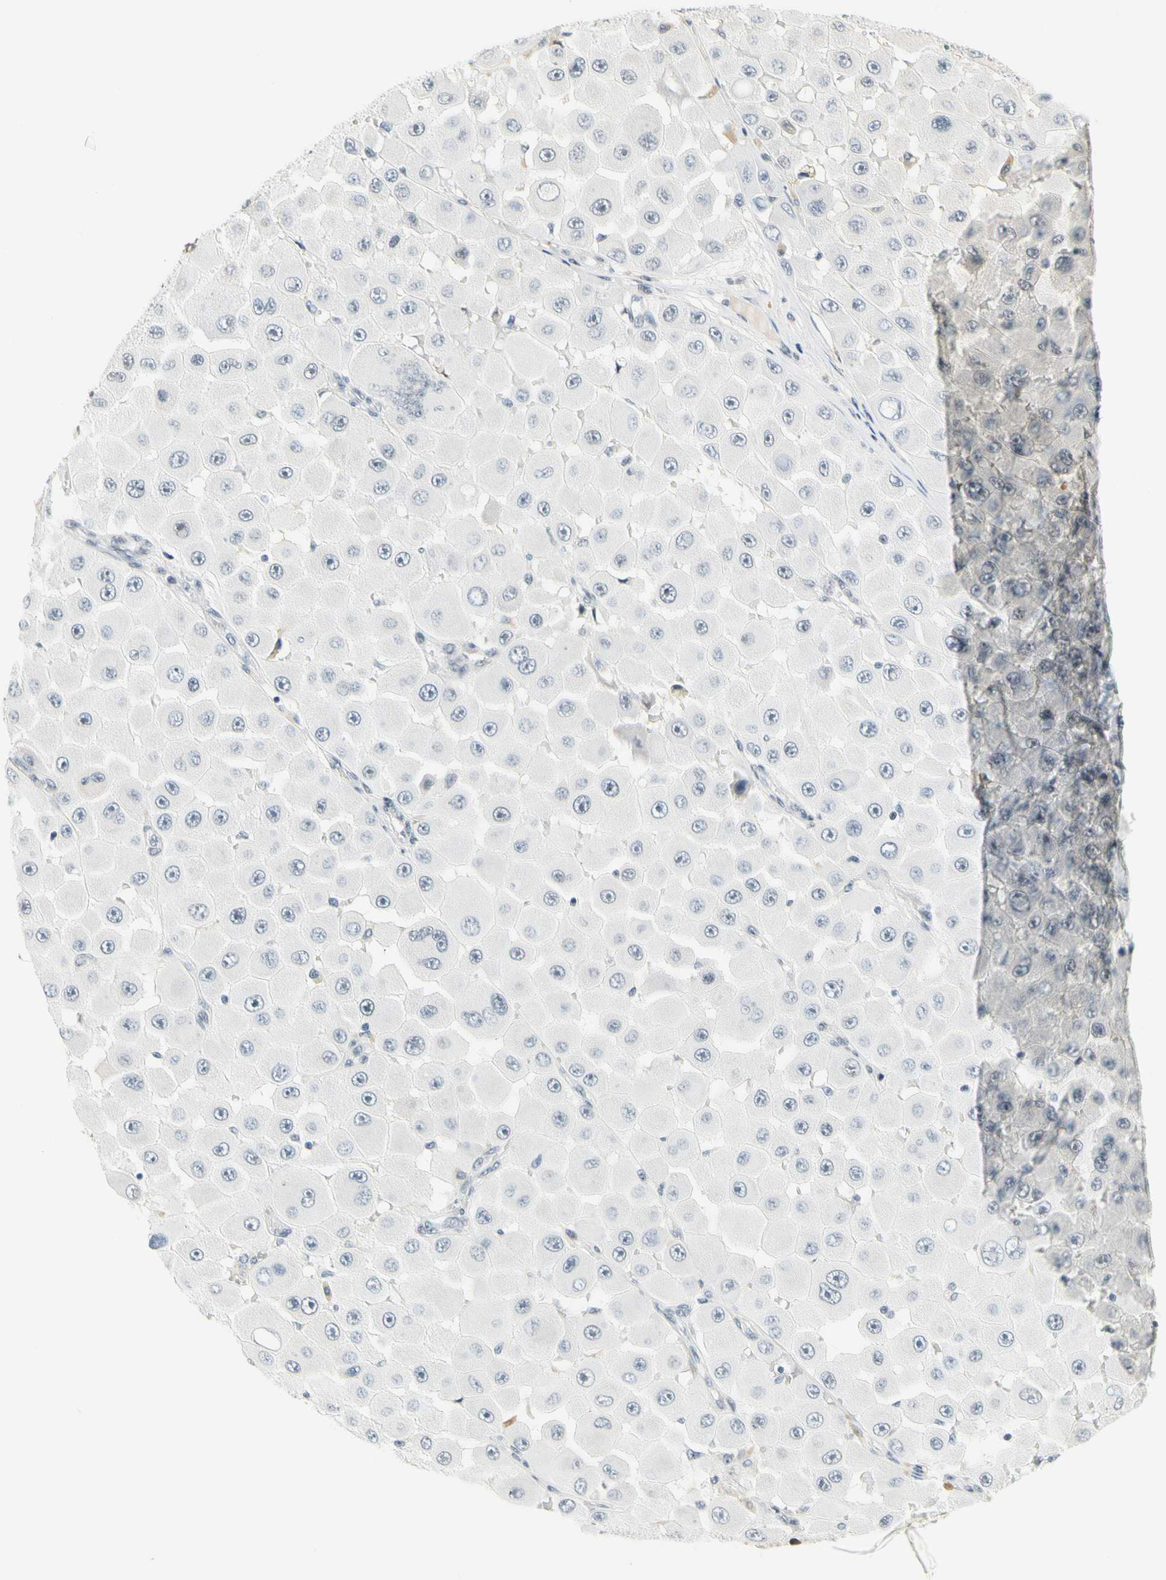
{"staining": {"intensity": "moderate", "quantity": ">75%", "location": "nuclear"}, "tissue": "melanoma", "cell_type": "Tumor cells", "image_type": "cancer", "snomed": [{"axis": "morphology", "description": "Malignant melanoma, NOS"}, {"axis": "topography", "description": "Skin"}], "caption": "Melanoma stained with a brown dye exhibits moderate nuclear positive staining in approximately >75% of tumor cells.", "gene": "ZSCAN16", "patient": {"sex": "female", "age": 81}}